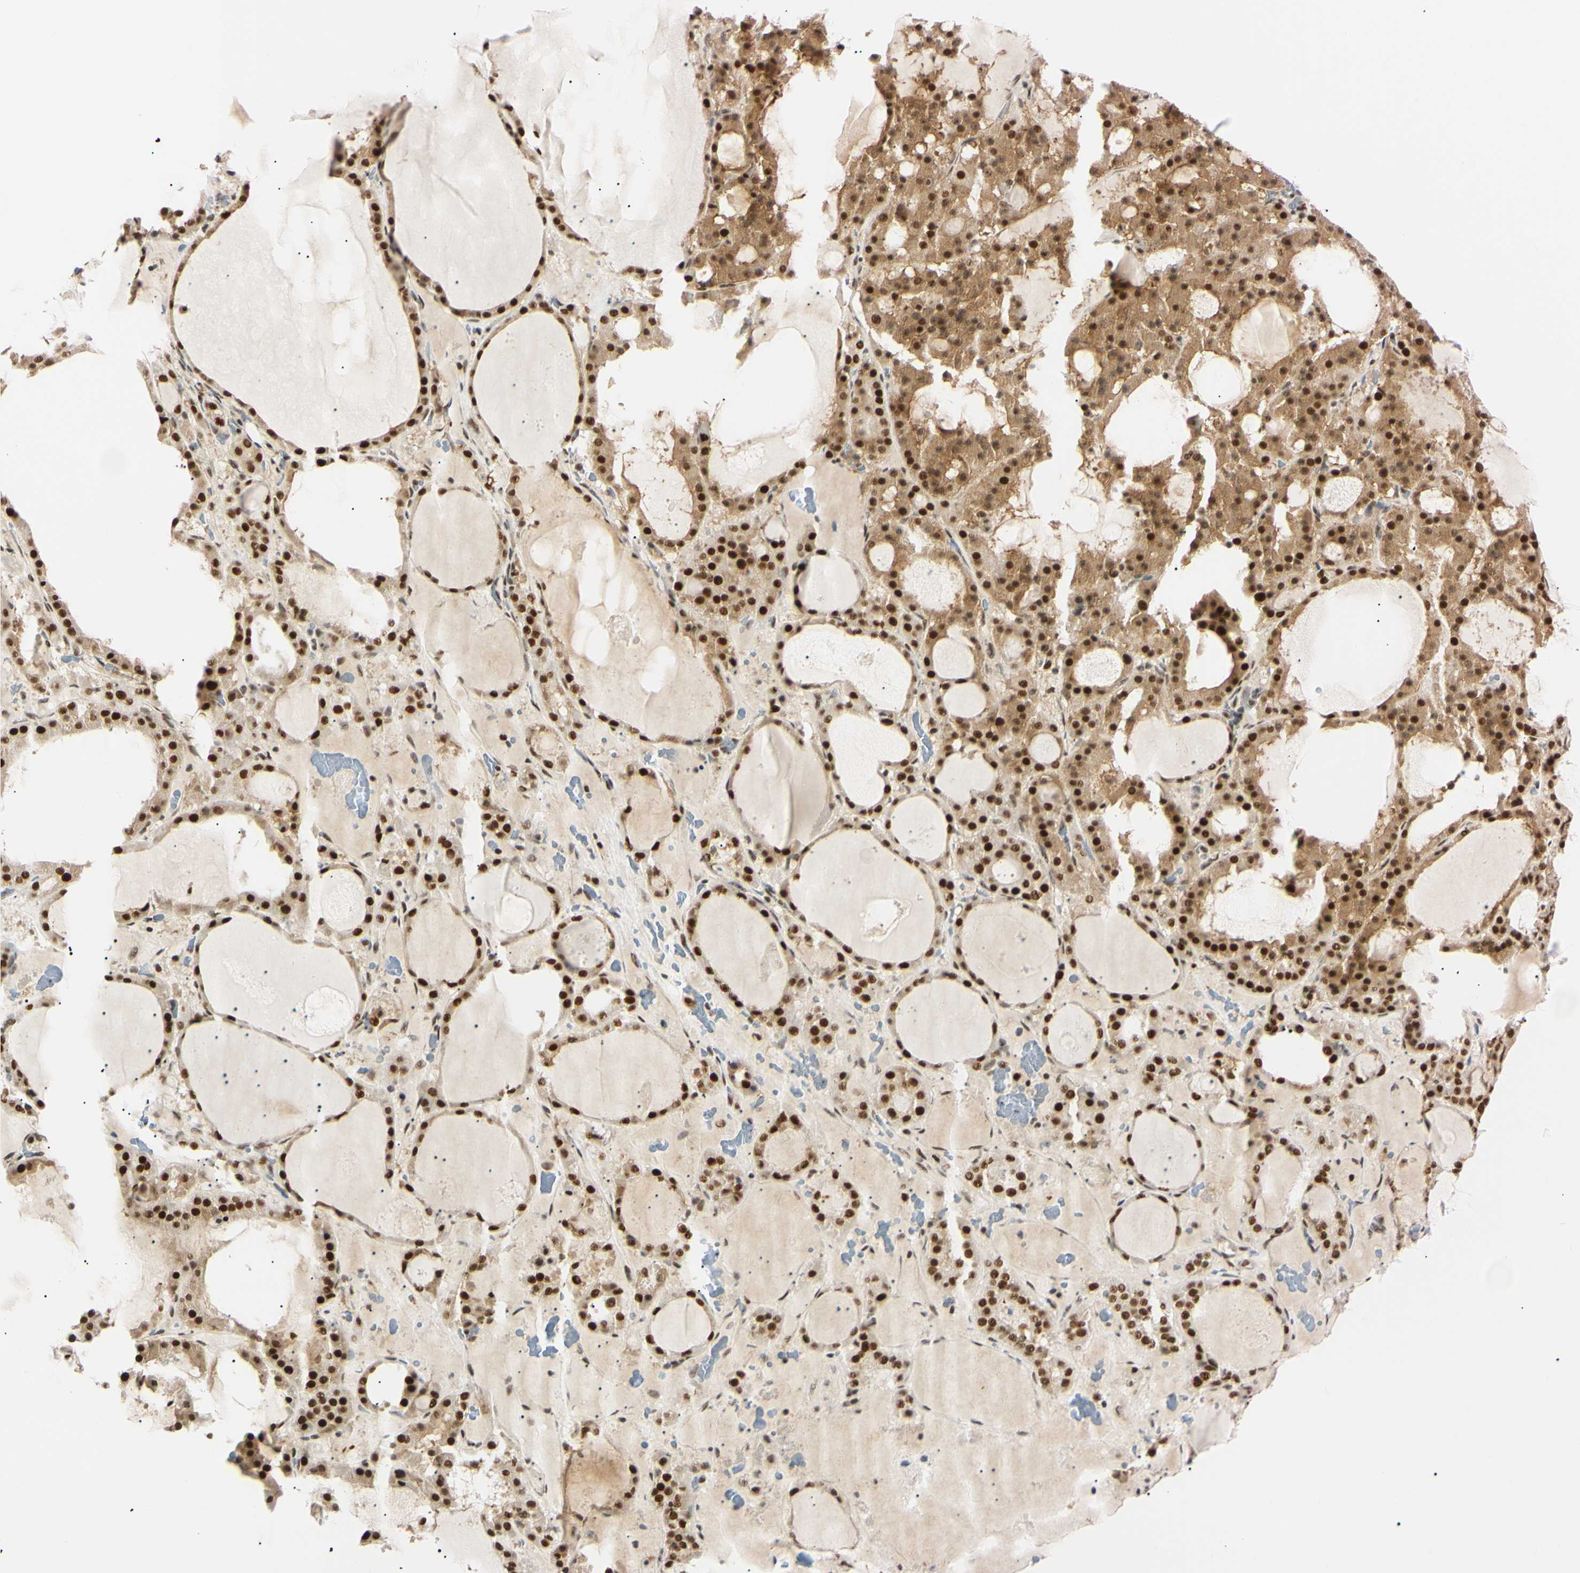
{"staining": {"intensity": "strong", "quantity": ">75%", "location": "cytoplasmic/membranous,nuclear"}, "tissue": "thyroid gland", "cell_type": "Glandular cells", "image_type": "normal", "snomed": [{"axis": "morphology", "description": "Normal tissue, NOS"}, {"axis": "morphology", "description": "Carcinoma, NOS"}, {"axis": "topography", "description": "Thyroid gland"}], "caption": "This micrograph demonstrates unremarkable thyroid gland stained with immunohistochemistry to label a protein in brown. The cytoplasmic/membranous,nuclear of glandular cells show strong positivity for the protein. Nuclei are counter-stained blue.", "gene": "ZNF134", "patient": {"sex": "female", "age": 86}}